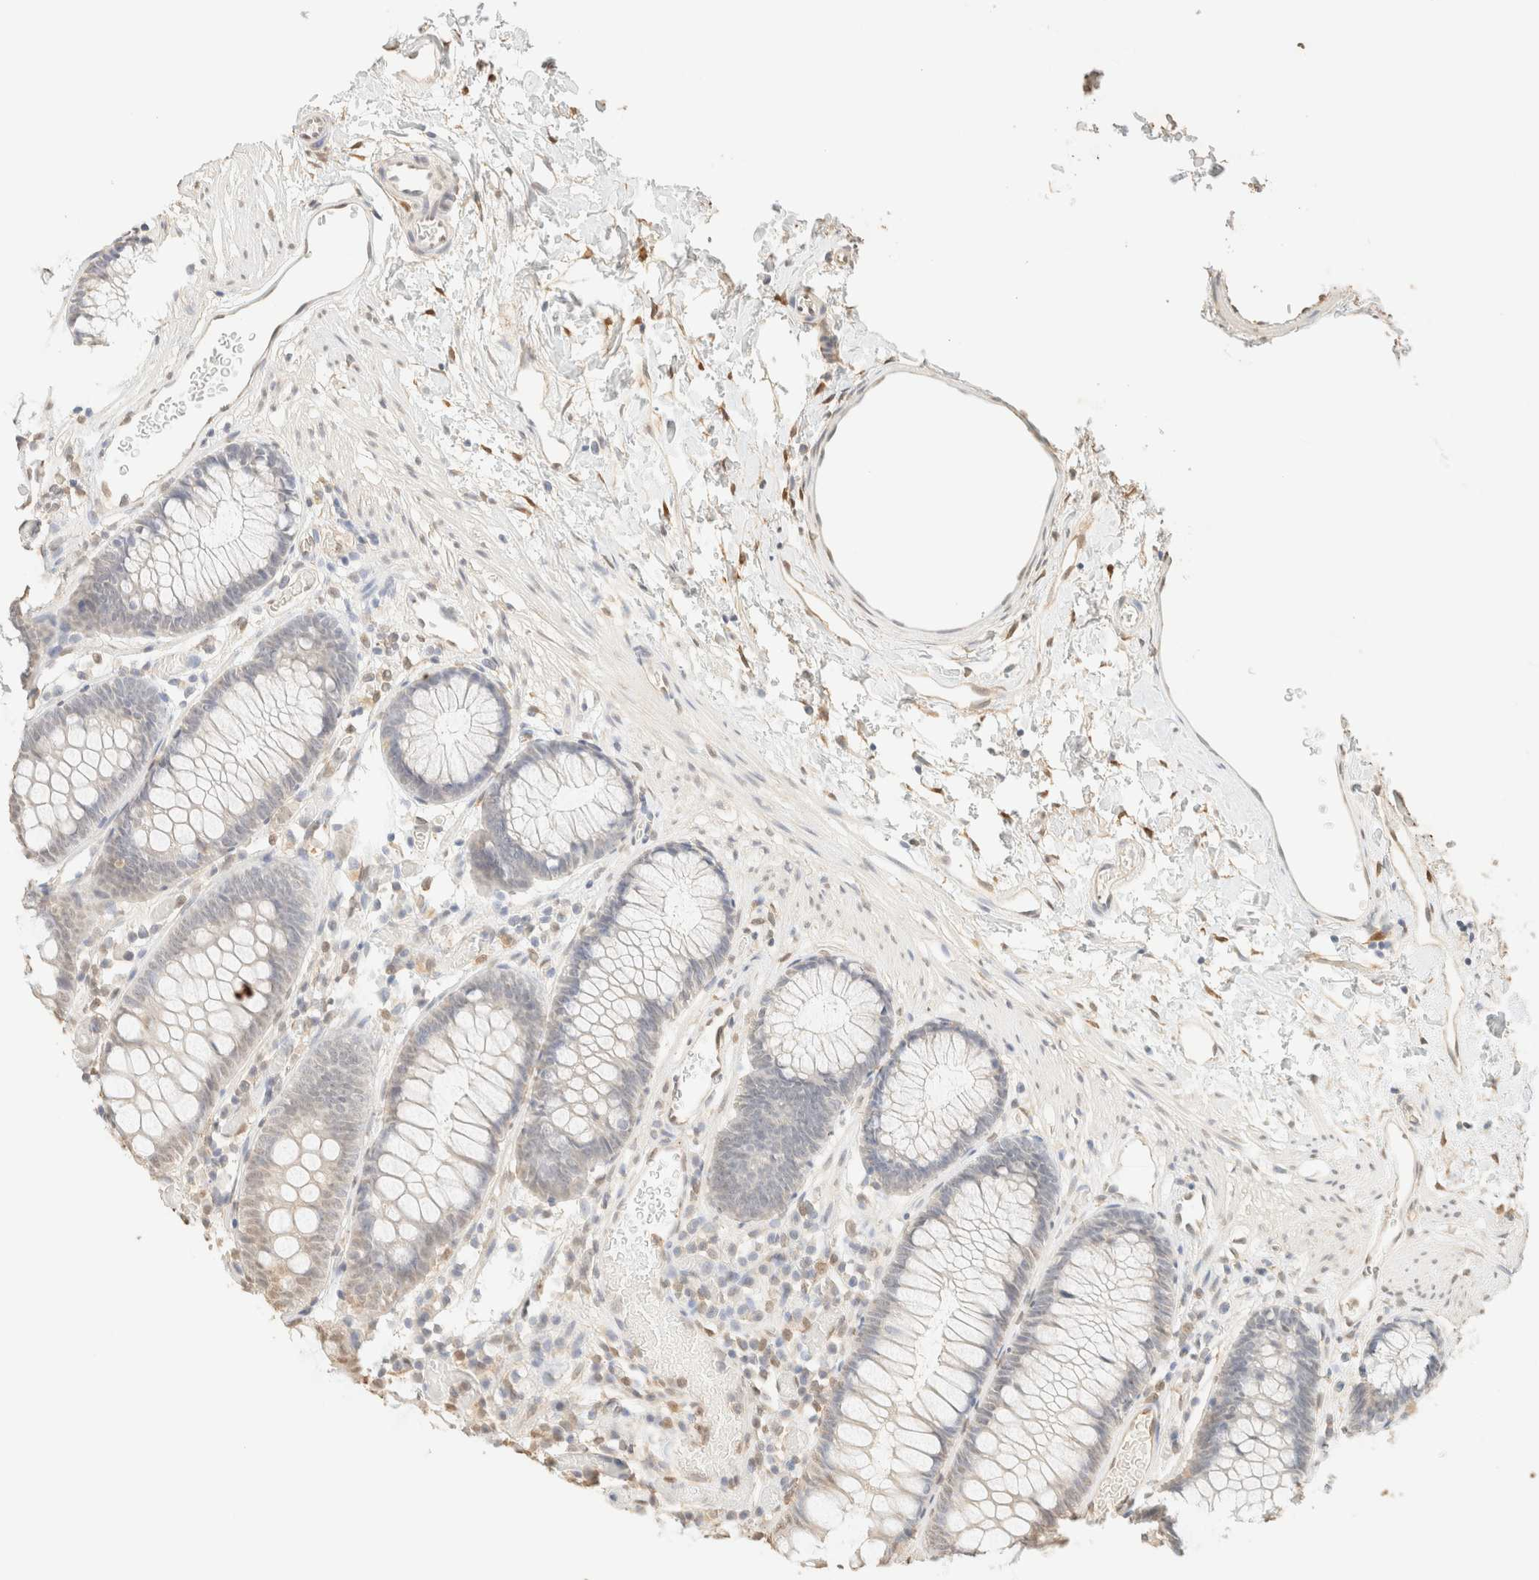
{"staining": {"intensity": "negative", "quantity": "none", "location": "none"}, "tissue": "colon", "cell_type": "Endothelial cells", "image_type": "normal", "snomed": [{"axis": "morphology", "description": "Normal tissue, NOS"}, {"axis": "topography", "description": "Colon"}], "caption": "Benign colon was stained to show a protein in brown. There is no significant expression in endothelial cells. The staining was performed using DAB (3,3'-diaminobenzidine) to visualize the protein expression in brown, while the nuclei were stained in blue with hematoxylin (Magnification: 20x).", "gene": "S100A13", "patient": {"sex": "male", "age": 14}}